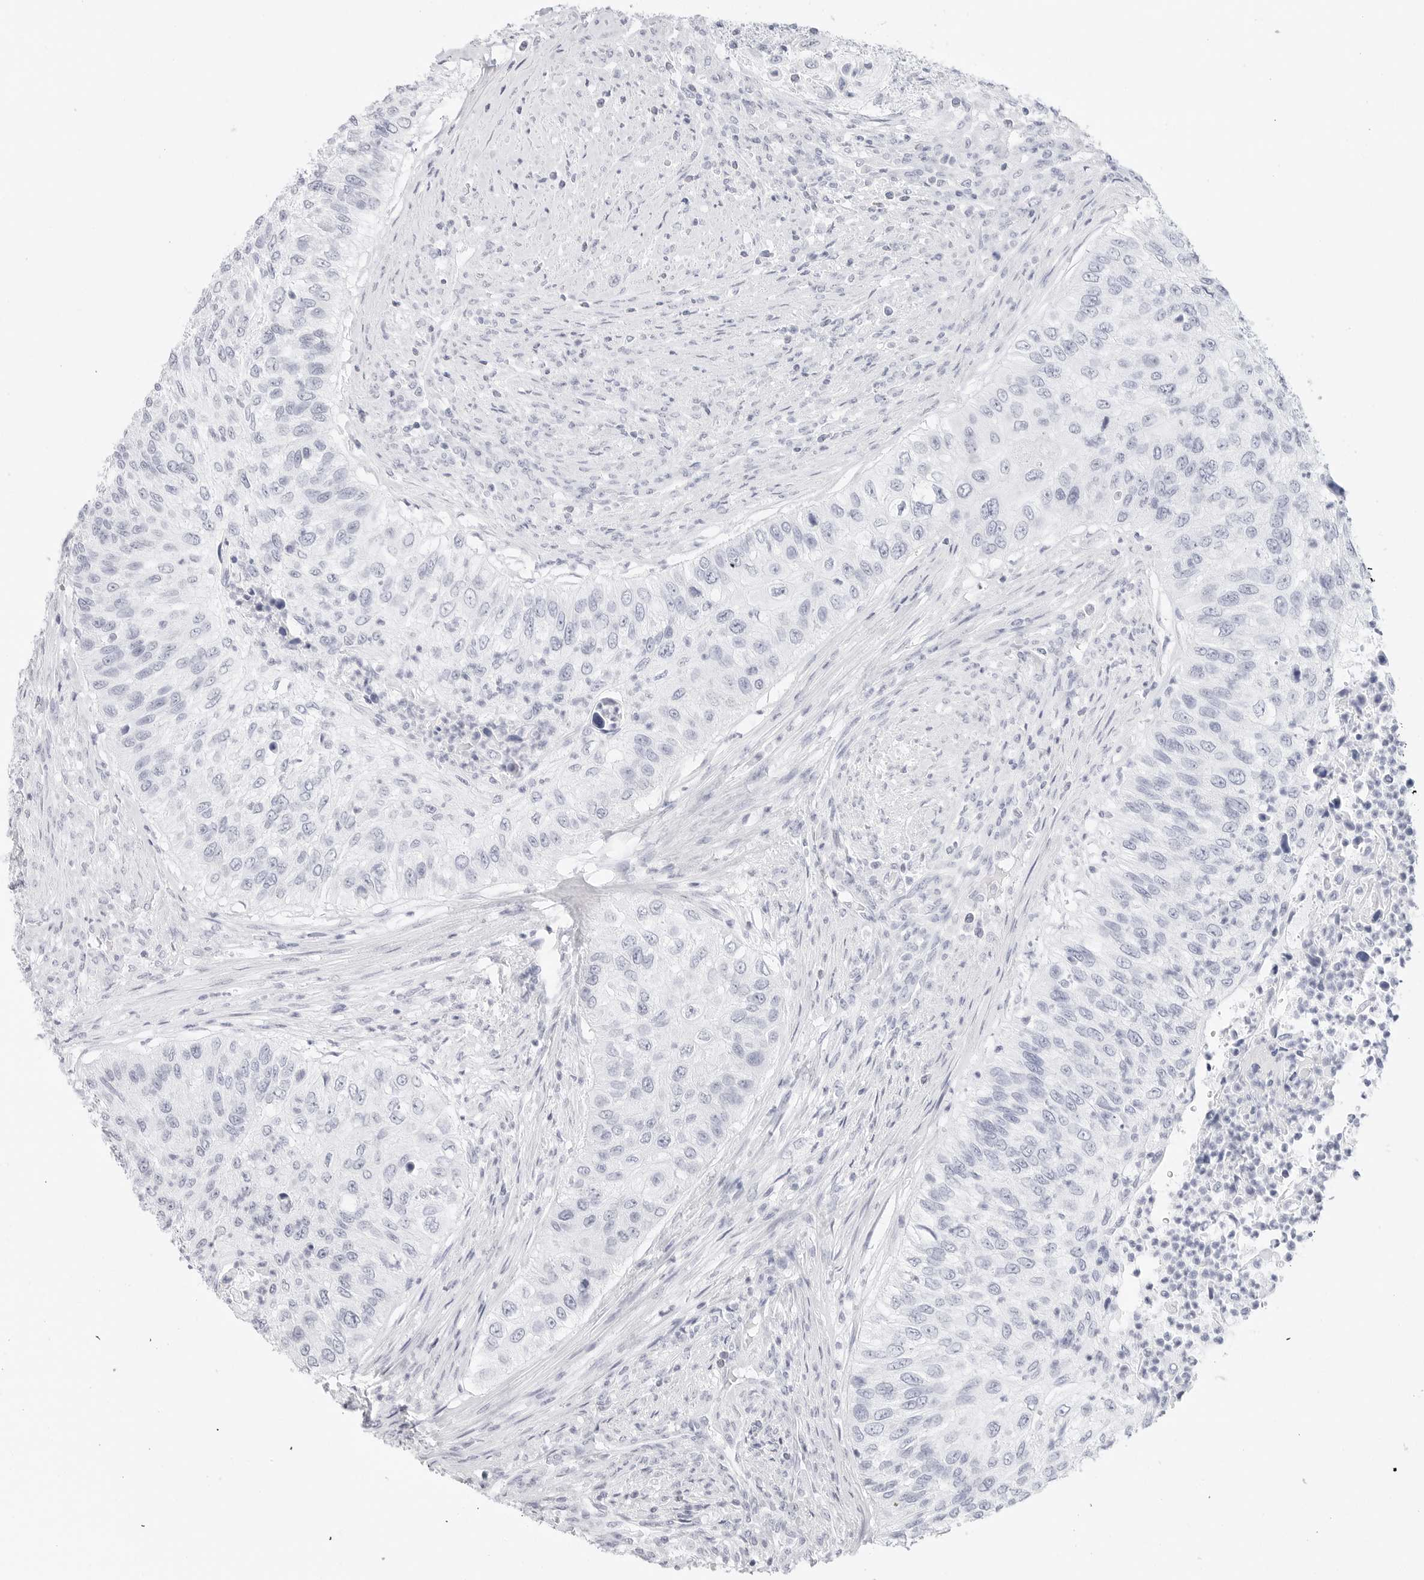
{"staining": {"intensity": "negative", "quantity": "none", "location": "none"}, "tissue": "urothelial cancer", "cell_type": "Tumor cells", "image_type": "cancer", "snomed": [{"axis": "morphology", "description": "Urothelial carcinoma, High grade"}, {"axis": "topography", "description": "Urinary bladder"}], "caption": "Tumor cells are negative for brown protein staining in urothelial carcinoma (high-grade). Nuclei are stained in blue.", "gene": "TFF2", "patient": {"sex": "female", "age": 60}}